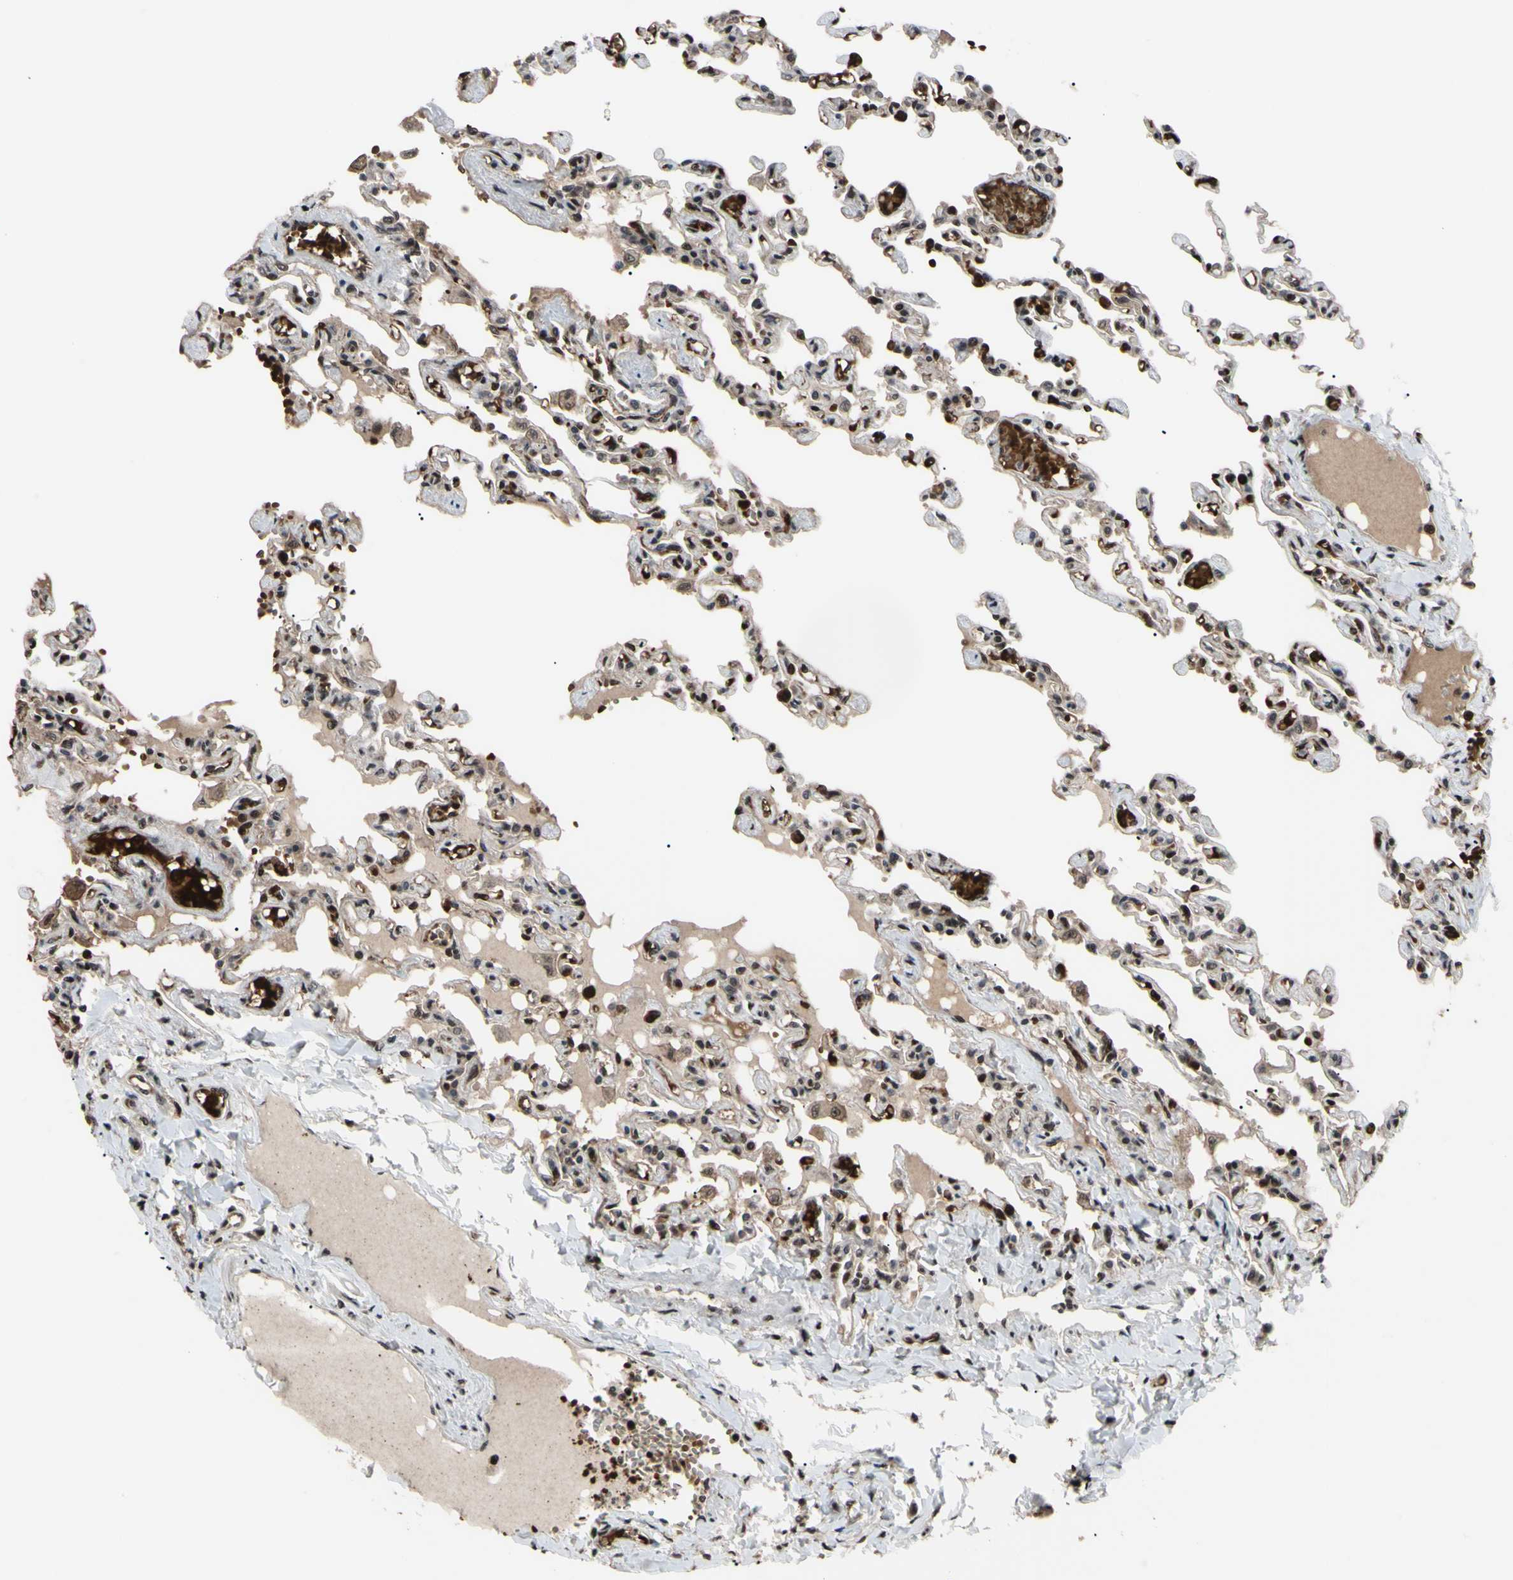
{"staining": {"intensity": "strong", "quantity": "25%-75%", "location": "cytoplasmic/membranous,nuclear"}, "tissue": "lung", "cell_type": "Alveolar cells", "image_type": "normal", "snomed": [{"axis": "morphology", "description": "Normal tissue, NOS"}, {"axis": "topography", "description": "Lung"}], "caption": "The micrograph displays immunohistochemical staining of benign lung. There is strong cytoplasmic/membranous,nuclear expression is seen in about 25%-75% of alveolar cells. (Brightfield microscopy of DAB IHC at high magnification).", "gene": "THAP12", "patient": {"sex": "male", "age": 21}}